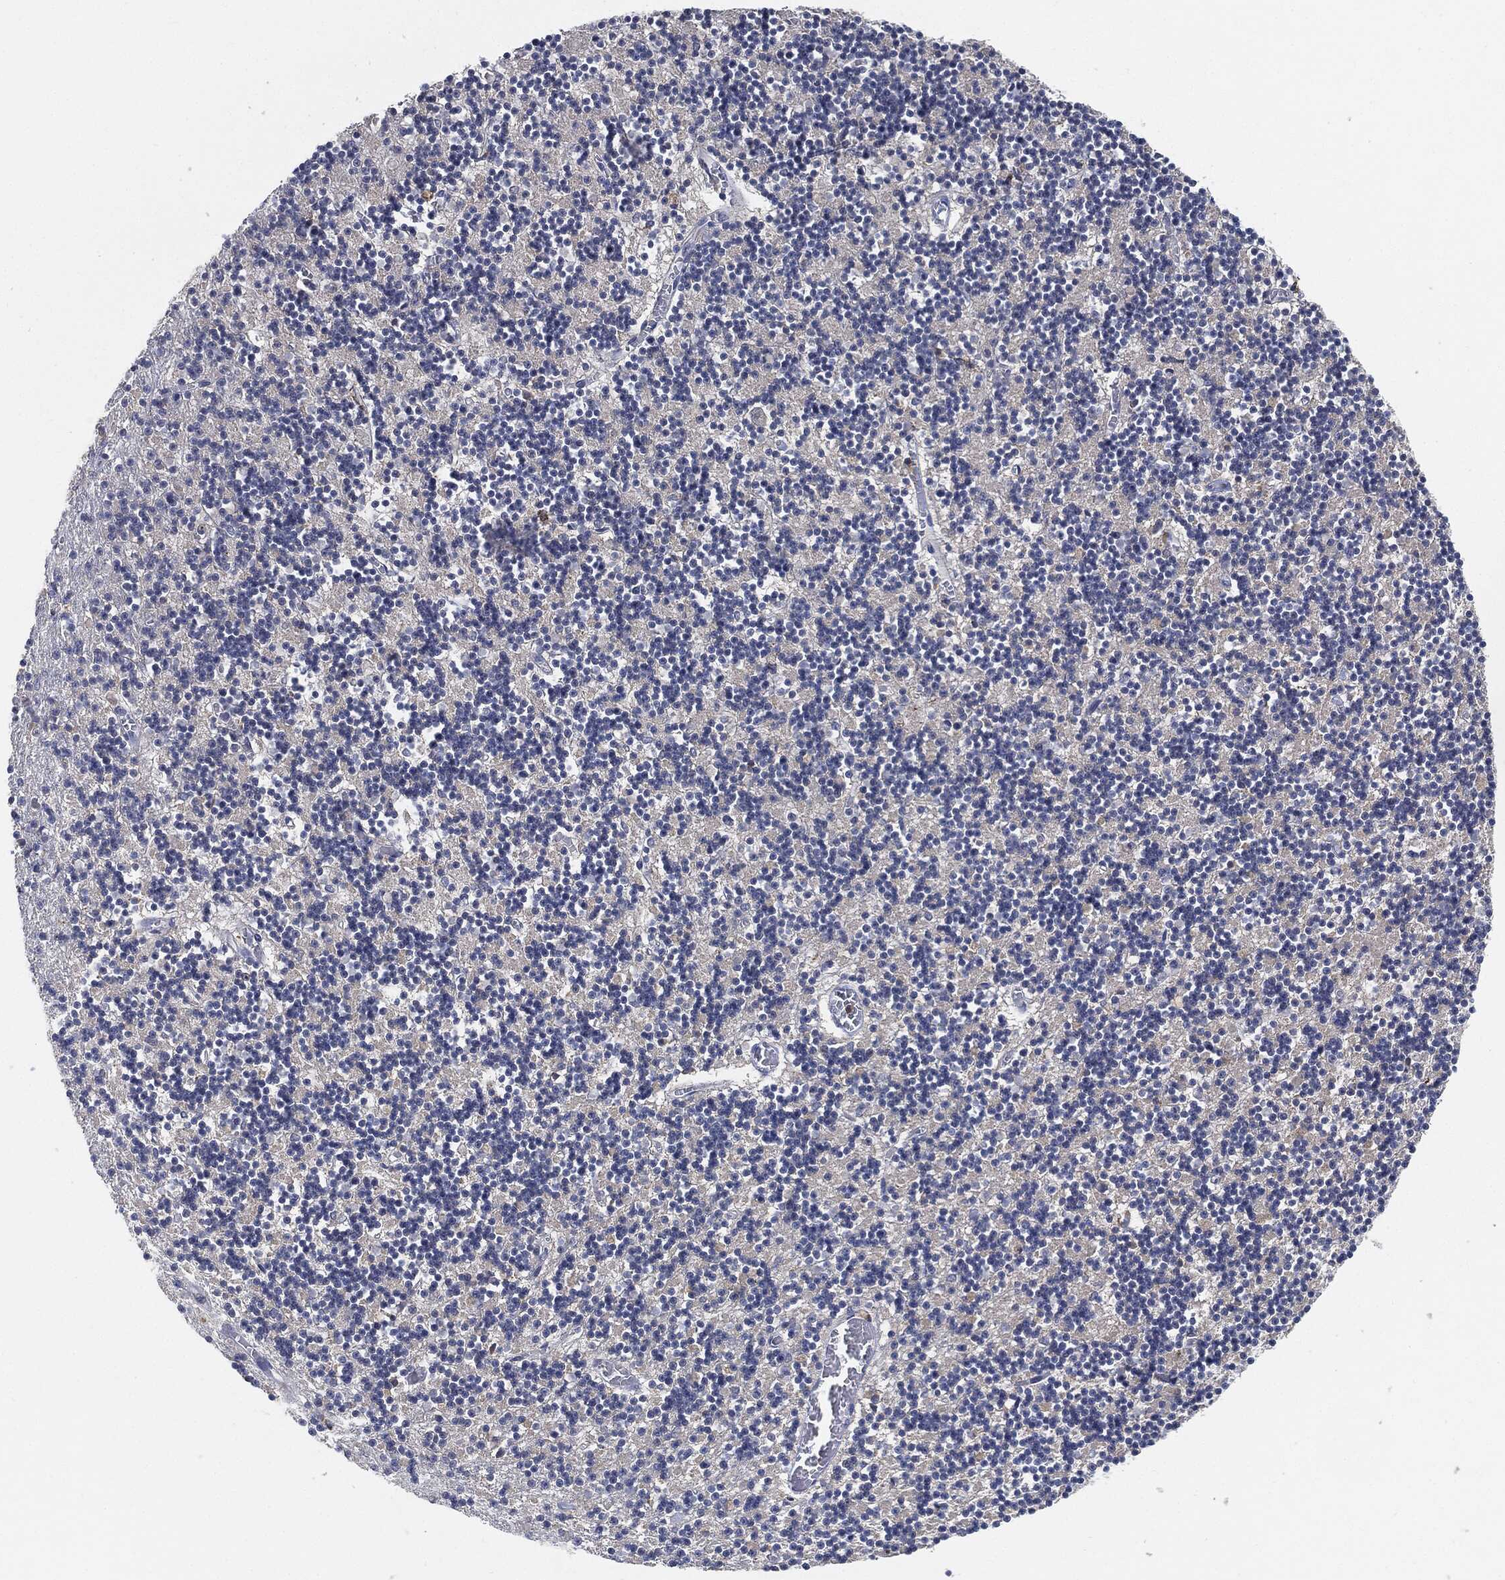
{"staining": {"intensity": "negative", "quantity": "none", "location": "none"}, "tissue": "cerebellum", "cell_type": "Cells in granular layer", "image_type": "normal", "snomed": [{"axis": "morphology", "description": "Normal tissue, NOS"}, {"axis": "topography", "description": "Cerebellum"}], "caption": "Cells in granular layer show no significant protein positivity in unremarkable cerebellum. (Immunohistochemistry (ihc), brightfield microscopy, high magnification).", "gene": "VSIG4", "patient": {"sex": "female", "age": 64}}